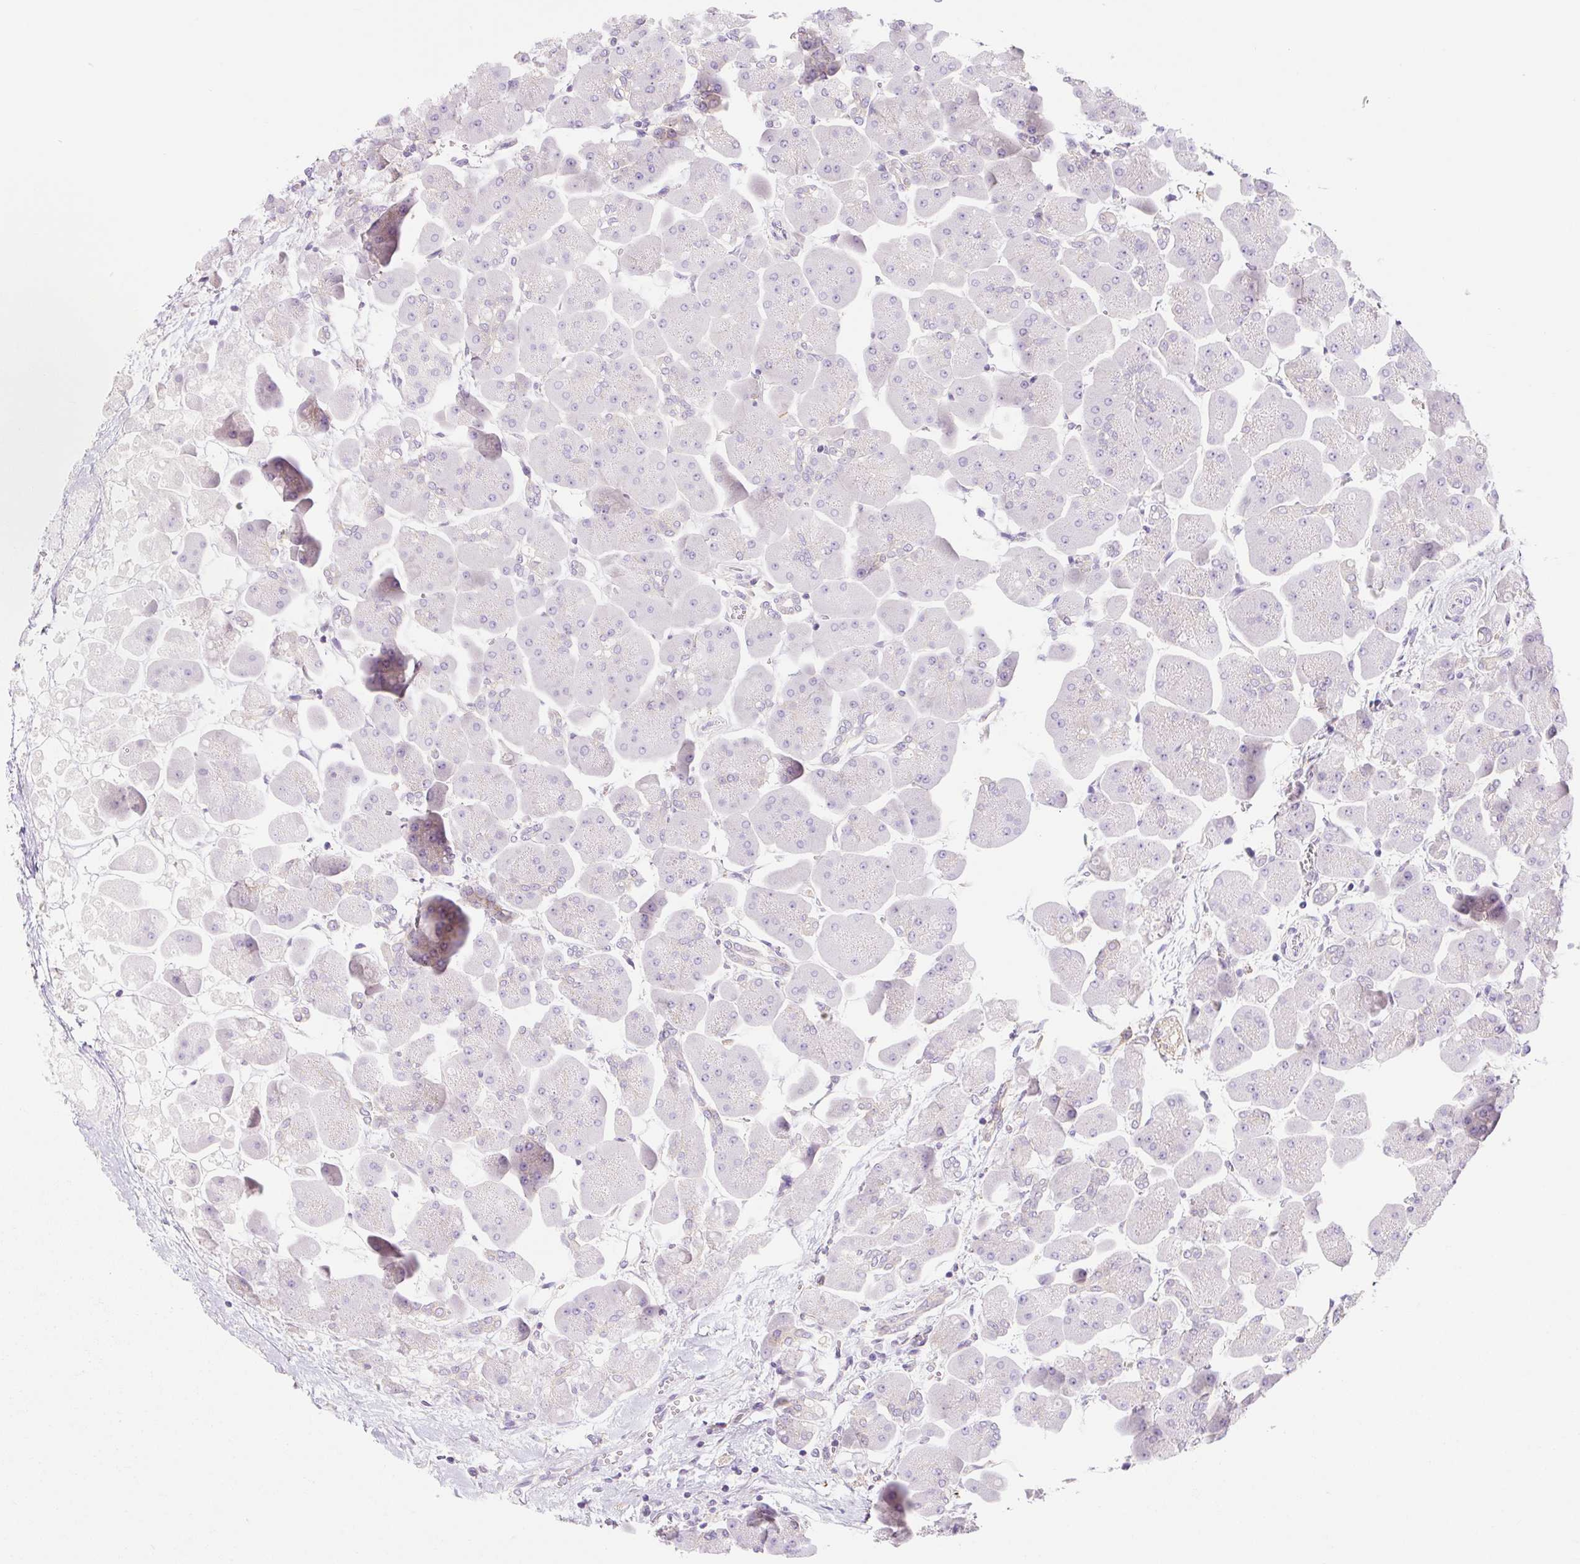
{"staining": {"intensity": "negative", "quantity": "none", "location": "none"}, "tissue": "pancreas", "cell_type": "Exocrine glandular cells", "image_type": "normal", "snomed": [{"axis": "morphology", "description": "Normal tissue, NOS"}, {"axis": "topography", "description": "Pancreas"}], "caption": "Pancreas stained for a protein using immunohistochemistry exhibits no expression exocrine glandular cells.", "gene": "LYVE1", "patient": {"sex": "male", "age": 66}}